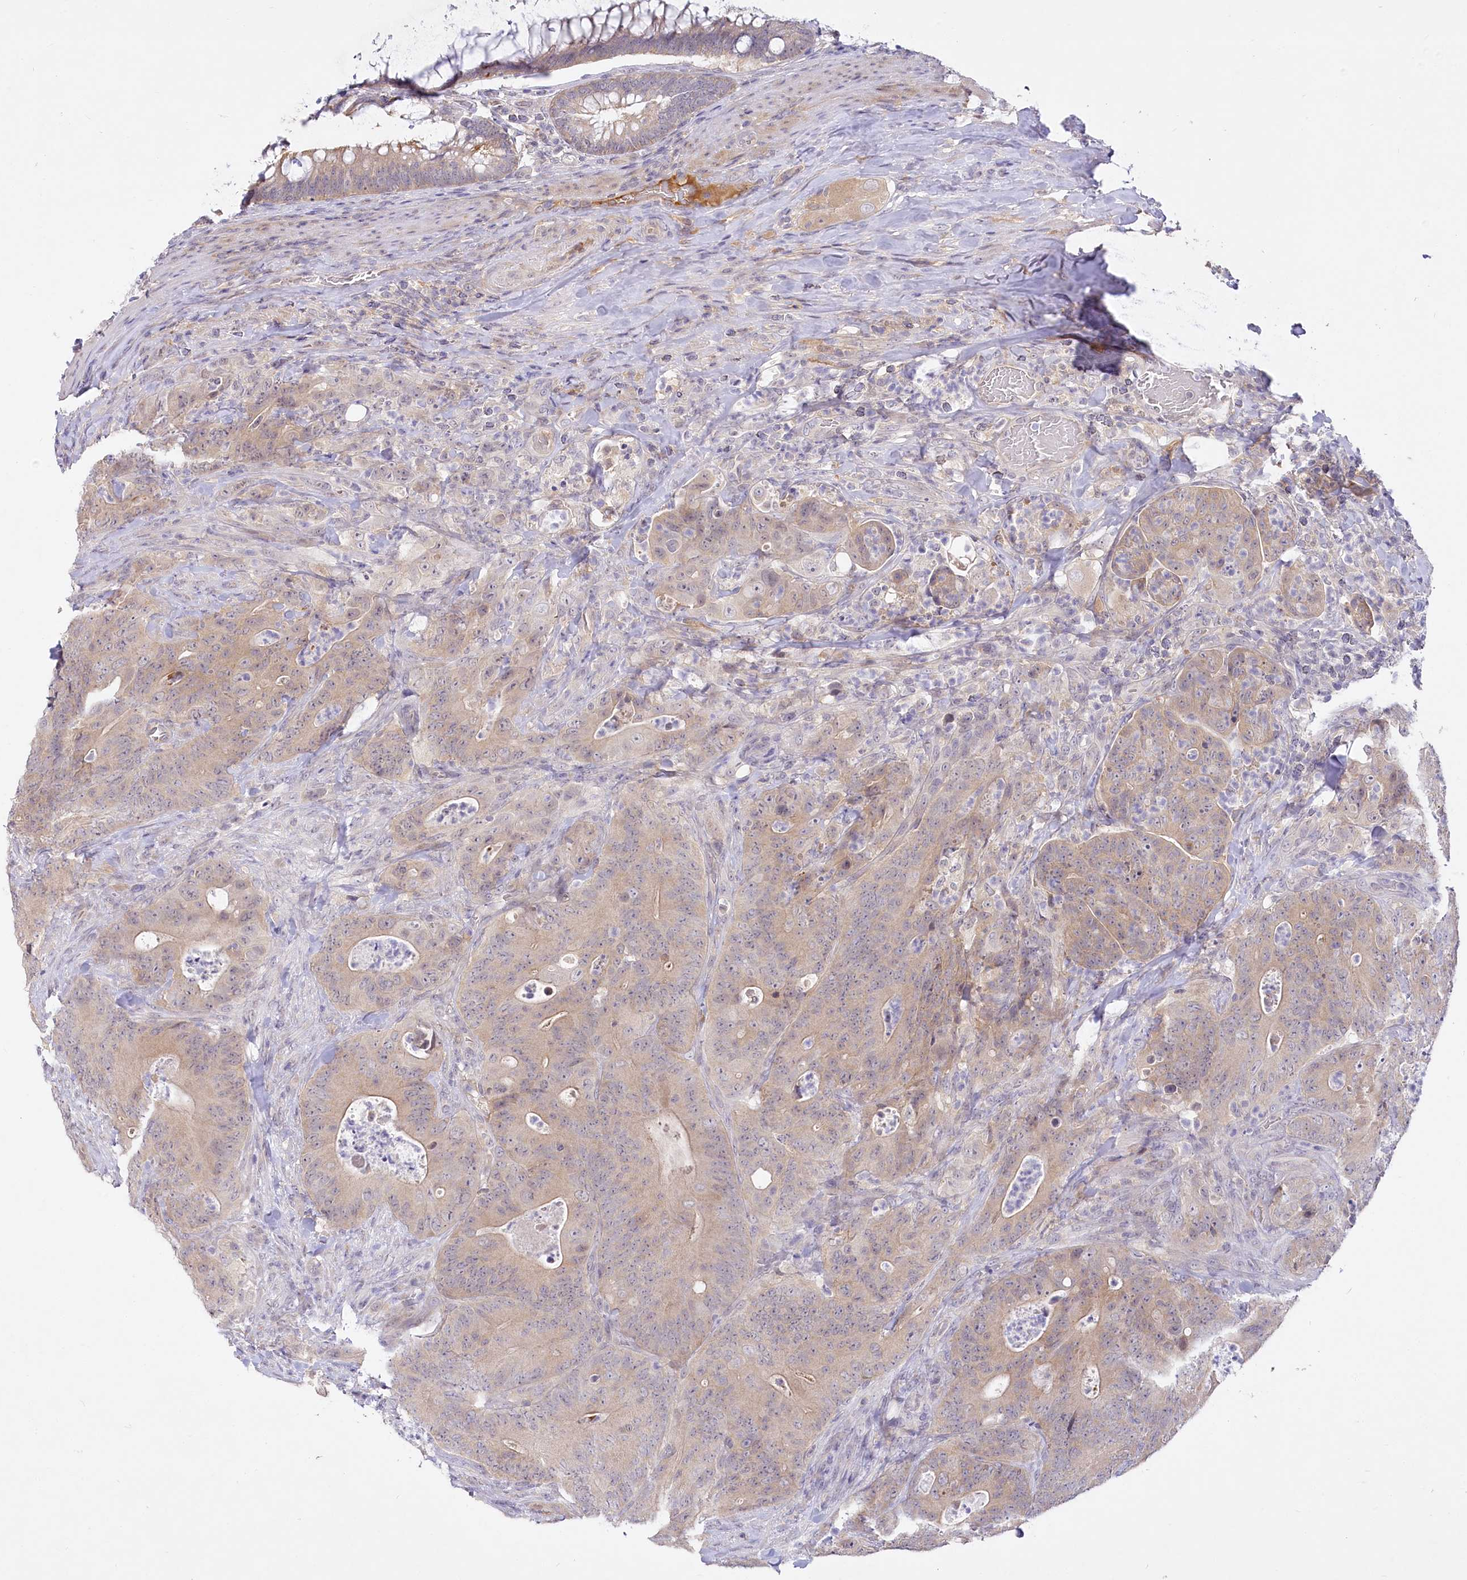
{"staining": {"intensity": "weak", "quantity": "<25%", "location": "cytoplasmic/membranous"}, "tissue": "colorectal cancer", "cell_type": "Tumor cells", "image_type": "cancer", "snomed": [{"axis": "morphology", "description": "Normal tissue, NOS"}, {"axis": "topography", "description": "Colon"}], "caption": "IHC photomicrograph of neoplastic tissue: colorectal cancer stained with DAB (3,3'-diaminobenzidine) exhibits no significant protein expression in tumor cells.", "gene": "EFHC2", "patient": {"sex": "female", "age": 82}}